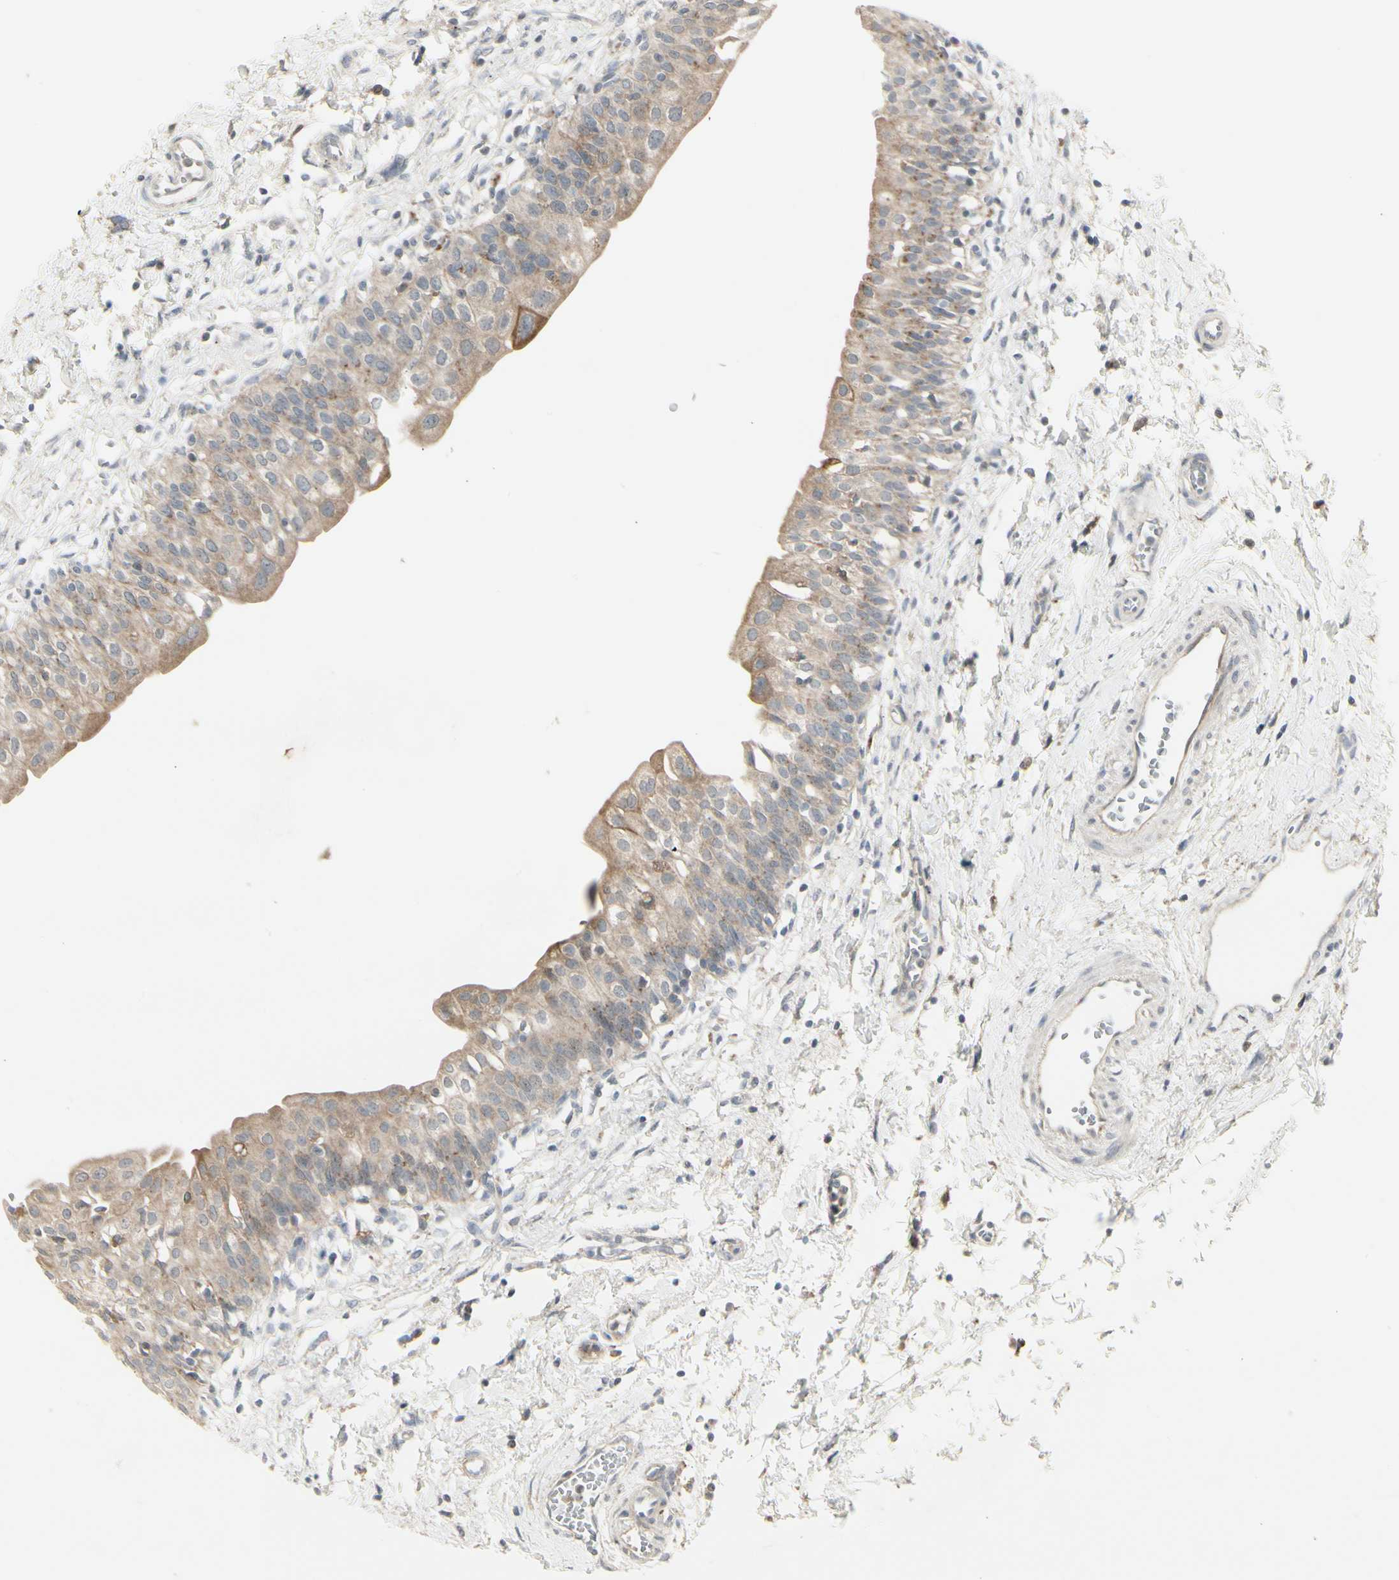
{"staining": {"intensity": "moderate", "quantity": ">75%", "location": "cytoplasmic/membranous"}, "tissue": "urinary bladder", "cell_type": "Urothelial cells", "image_type": "normal", "snomed": [{"axis": "morphology", "description": "Normal tissue, NOS"}, {"axis": "topography", "description": "Urinary bladder"}], "caption": "Moderate cytoplasmic/membranous protein expression is appreciated in about >75% of urothelial cells in urinary bladder. The staining was performed using DAB to visualize the protein expression in brown, while the nuclei were stained in blue with hematoxylin (Magnification: 20x).", "gene": "GRN", "patient": {"sex": "male", "age": 55}}